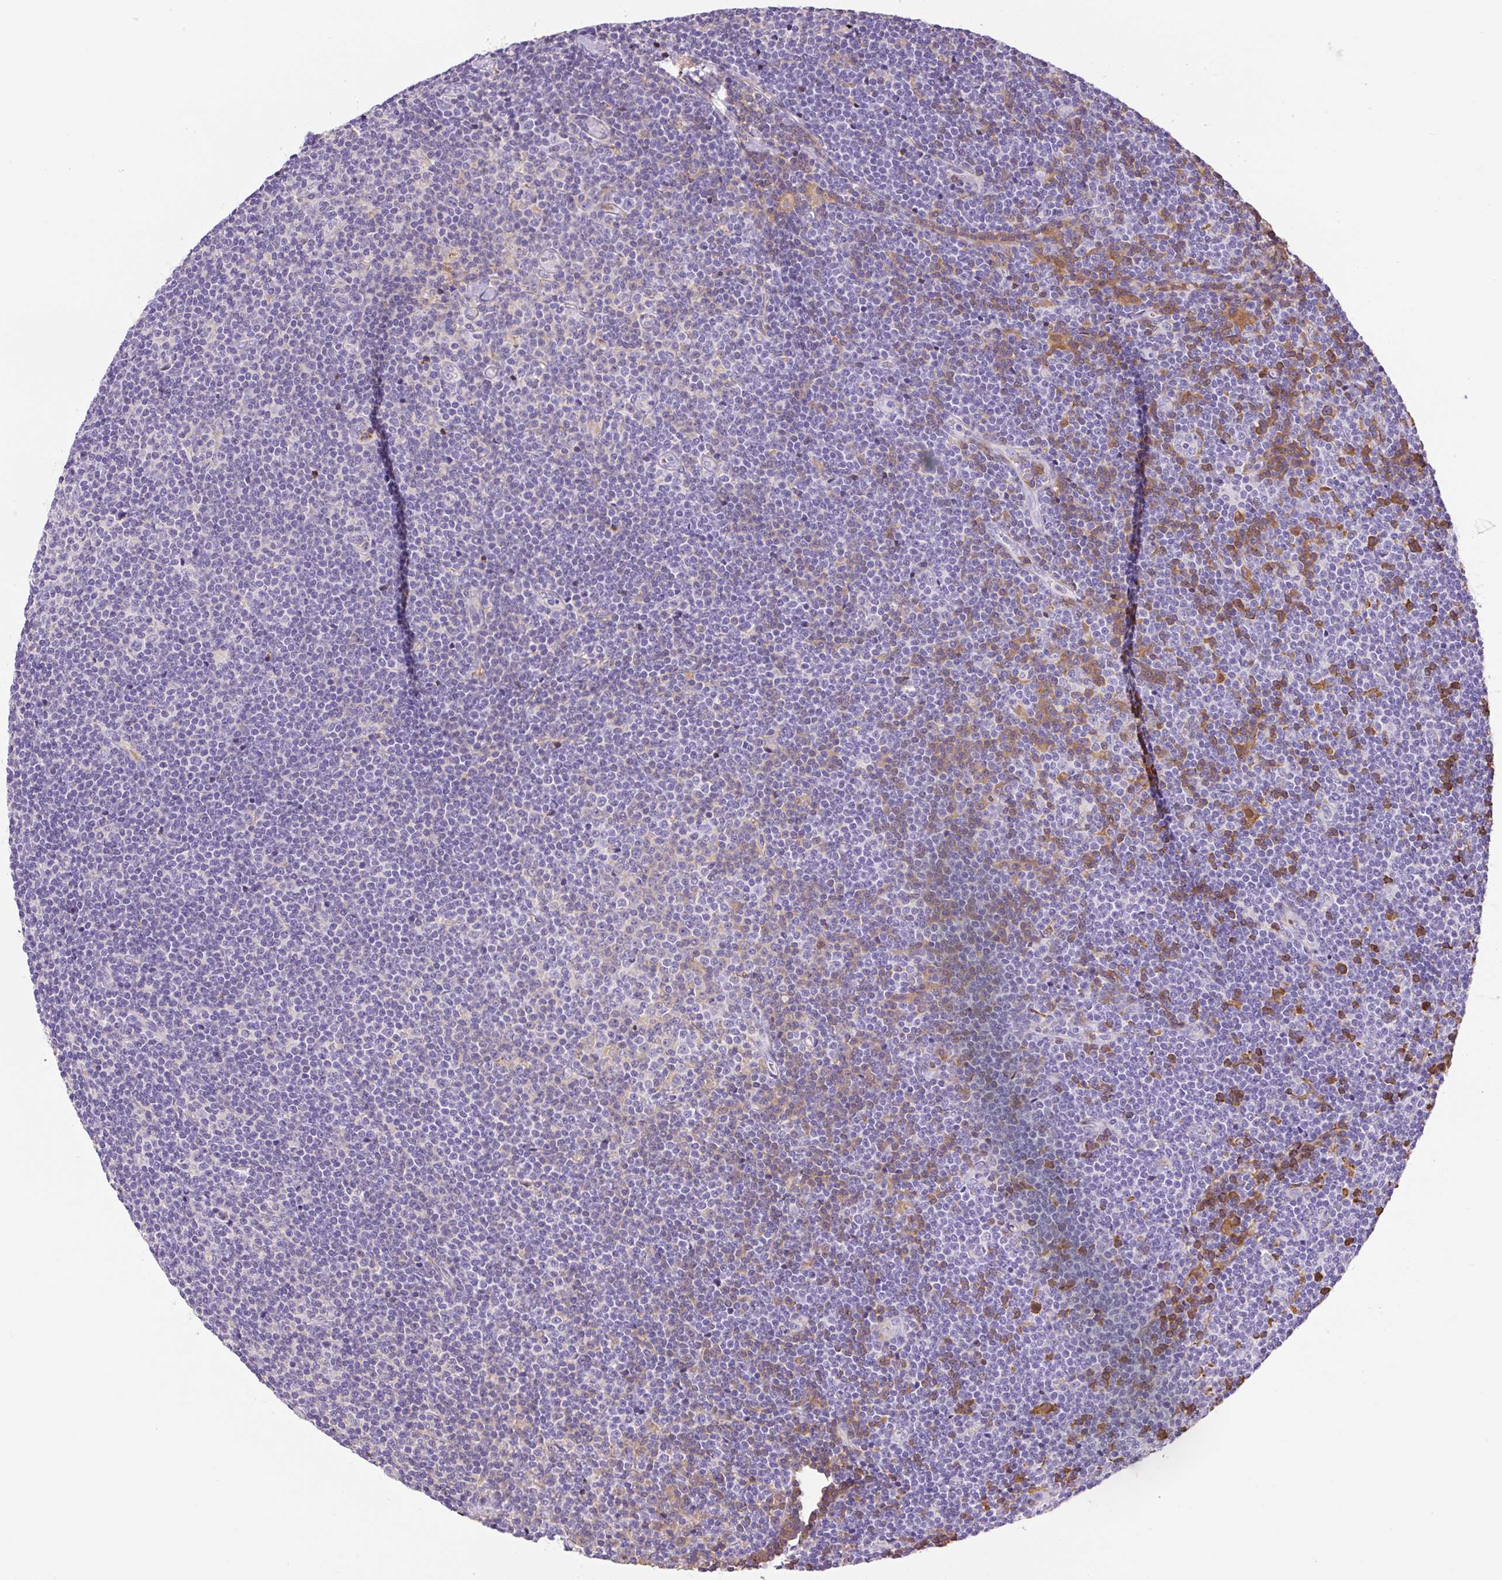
{"staining": {"intensity": "negative", "quantity": "none", "location": "none"}, "tissue": "lymphoma", "cell_type": "Tumor cells", "image_type": "cancer", "snomed": [{"axis": "morphology", "description": "Malignant lymphoma, non-Hodgkin's type, Low grade"}, {"axis": "topography", "description": "Lymph node"}], "caption": "A histopathology image of lymphoma stained for a protein reveals no brown staining in tumor cells. (DAB IHC with hematoxylin counter stain).", "gene": "TDRD15", "patient": {"sex": "male", "age": 48}}